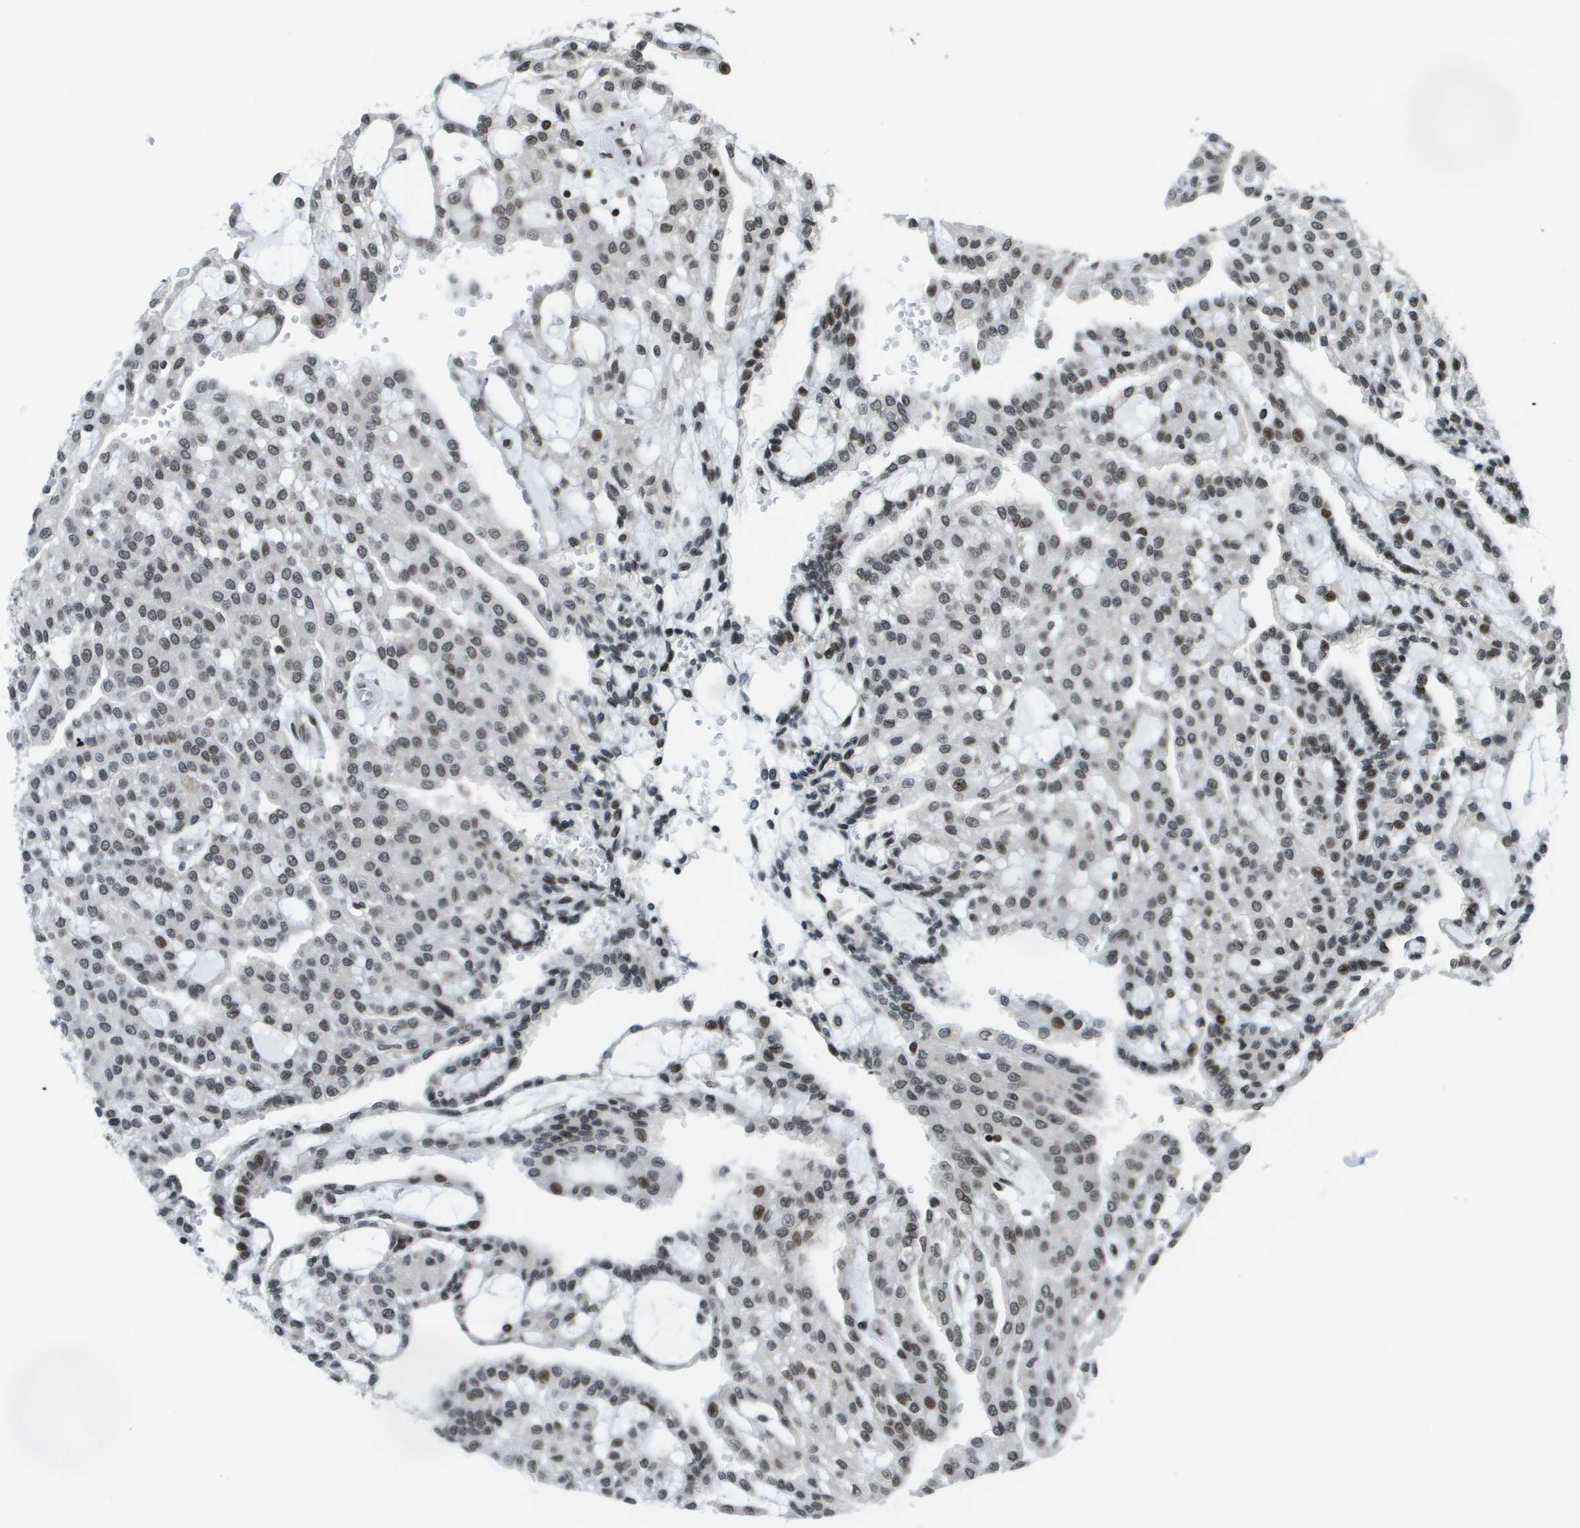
{"staining": {"intensity": "moderate", "quantity": "25%-75%", "location": "nuclear"}, "tissue": "renal cancer", "cell_type": "Tumor cells", "image_type": "cancer", "snomed": [{"axis": "morphology", "description": "Adenocarcinoma, NOS"}, {"axis": "topography", "description": "Kidney"}], "caption": "Immunohistochemistry of human adenocarcinoma (renal) shows medium levels of moderate nuclear staining in approximately 25%-75% of tumor cells.", "gene": "RECQL4", "patient": {"sex": "male", "age": 63}}